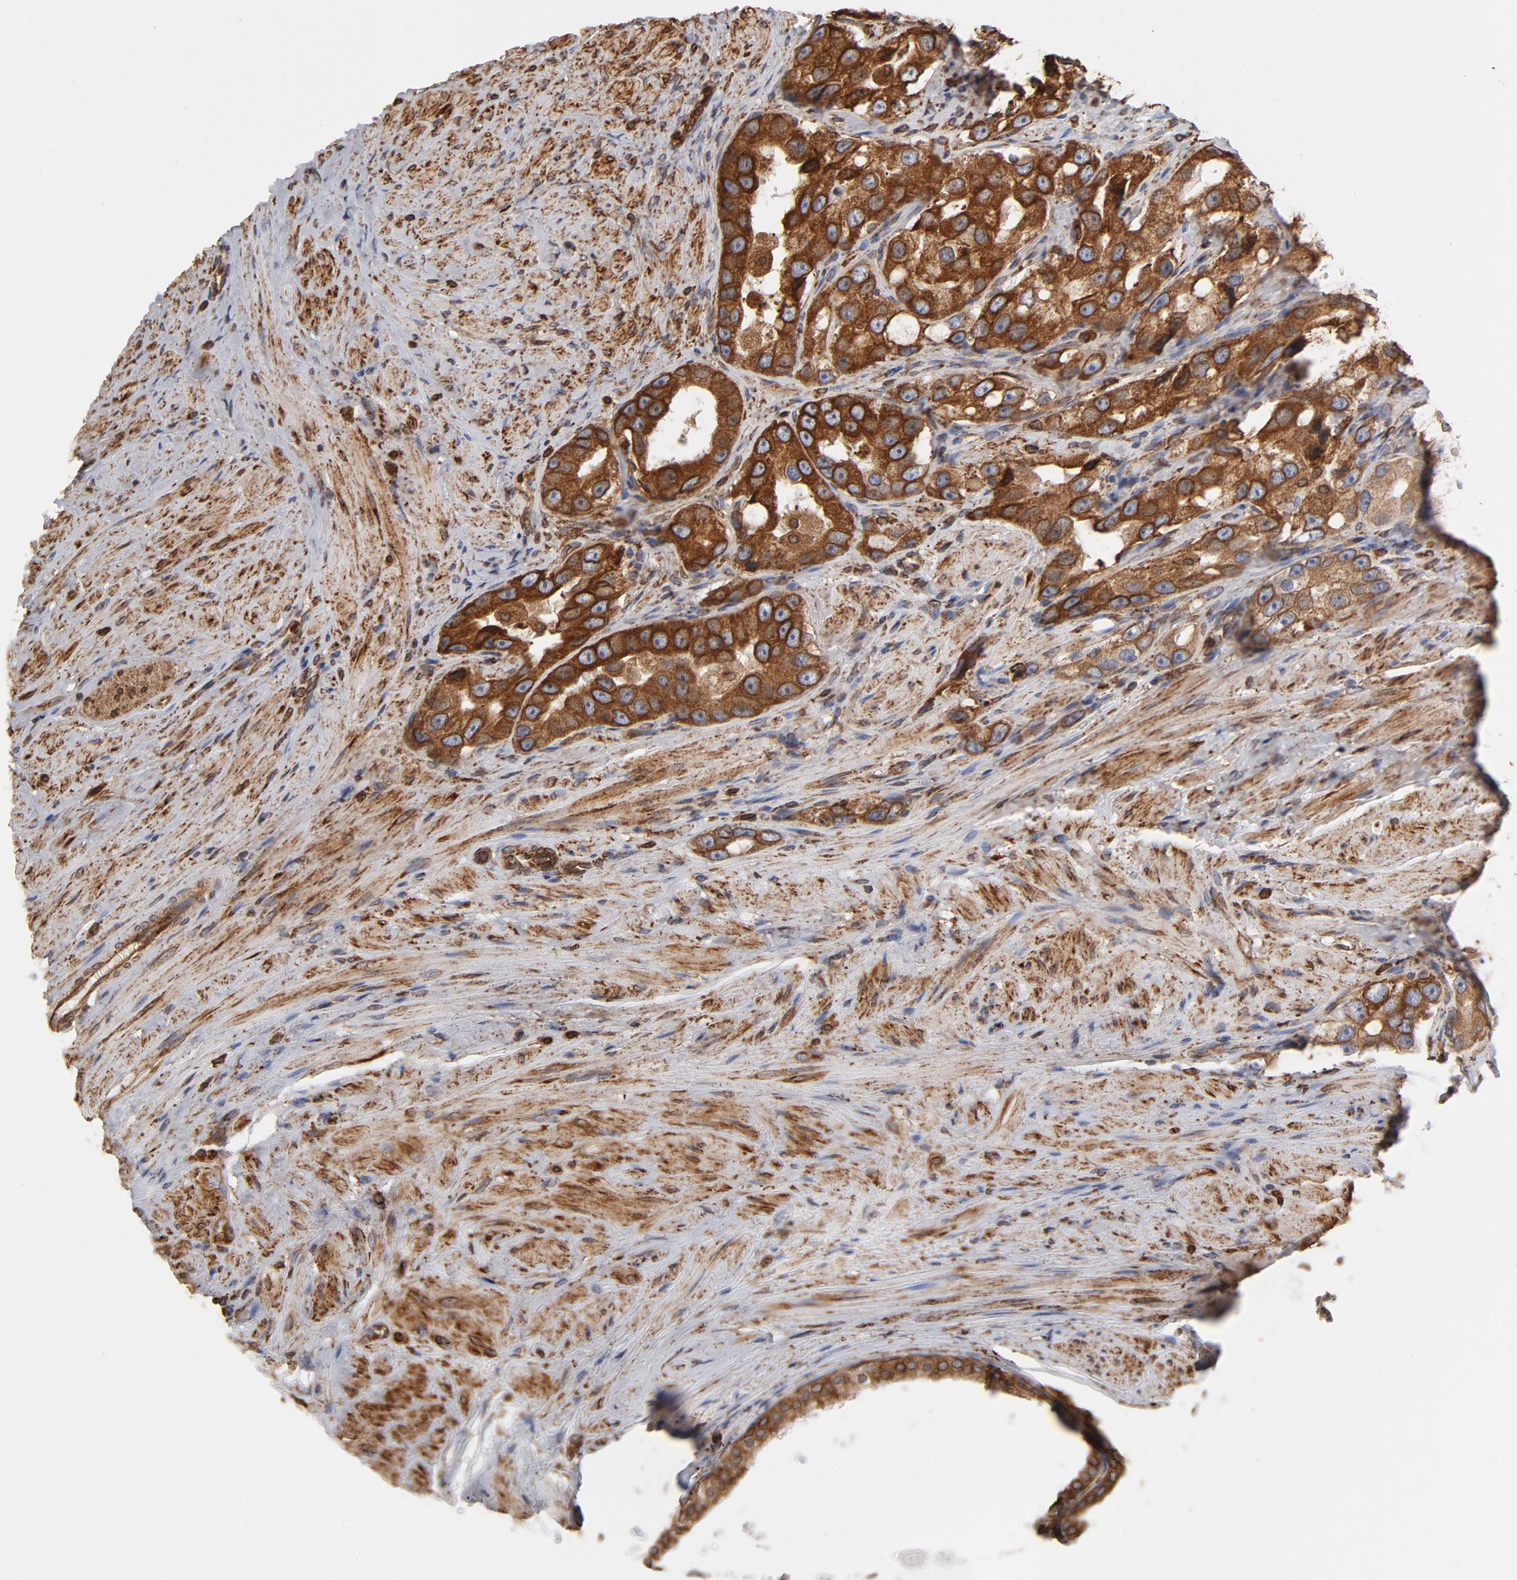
{"staining": {"intensity": "strong", "quantity": ">75%", "location": "cytoplasmic/membranous"}, "tissue": "prostate cancer", "cell_type": "Tumor cells", "image_type": "cancer", "snomed": [{"axis": "morphology", "description": "Adenocarcinoma, High grade"}, {"axis": "topography", "description": "Prostate"}], "caption": "Protein expression analysis of human prostate high-grade adenocarcinoma reveals strong cytoplasmic/membranous staining in about >75% of tumor cells.", "gene": "CANX", "patient": {"sex": "male", "age": 63}}